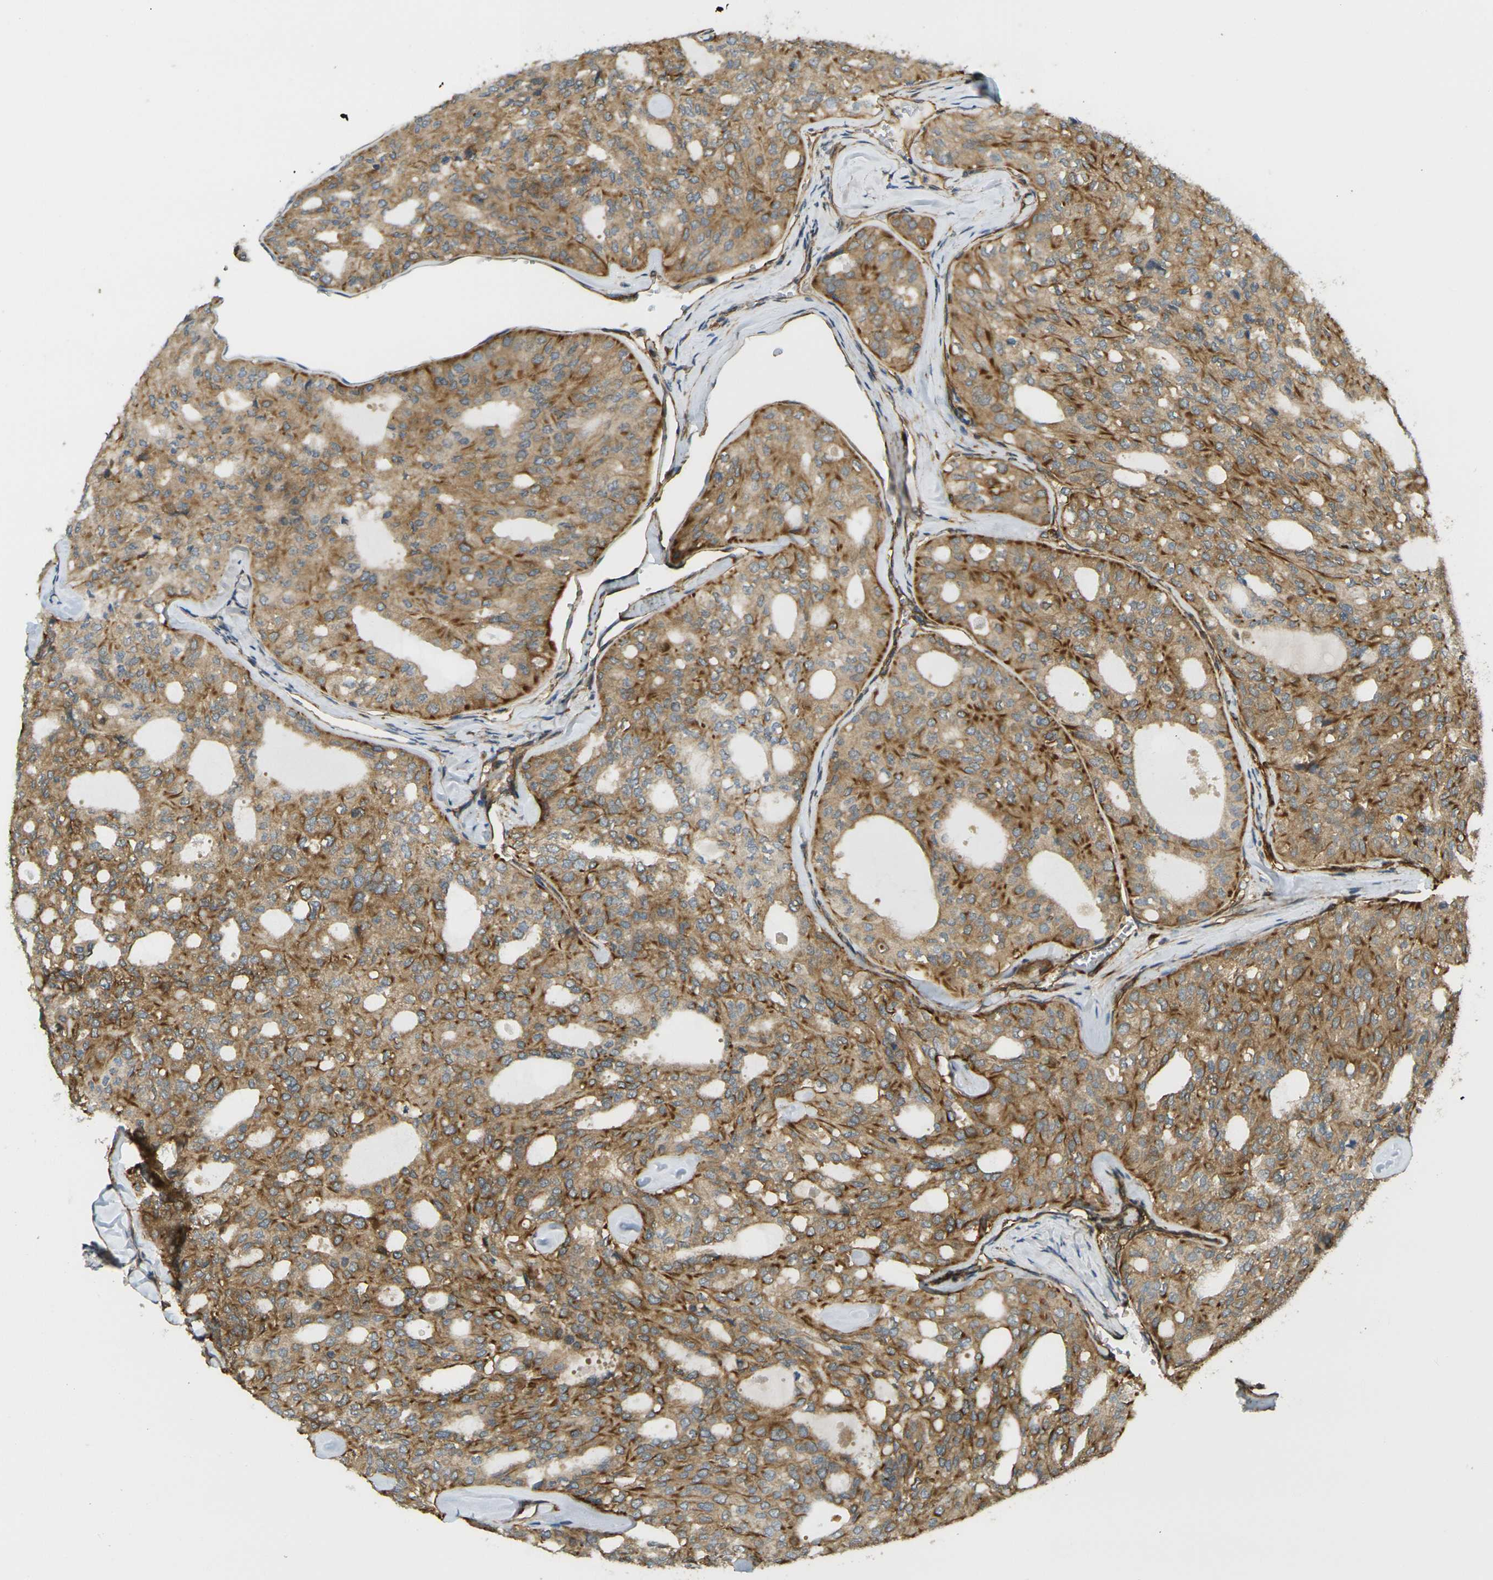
{"staining": {"intensity": "moderate", "quantity": ">75%", "location": "cytoplasmic/membranous"}, "tissue": "thyroid cancer", "cell_type": "Tumor cells", "image_type": "cancer", "snomed": [{"axis": "morphology", "description": "Follicular adenoma carcinoma, NOS"}, {"axis": "topography", "description": "Thyroid gland"}], "caption": "Human thyroid follicular adenoma carcinoma stained with a protein marker displays moderate staining in tumor cells.", "gene": "CYTH3", "patient": {"sex": "male", "age": 75}}